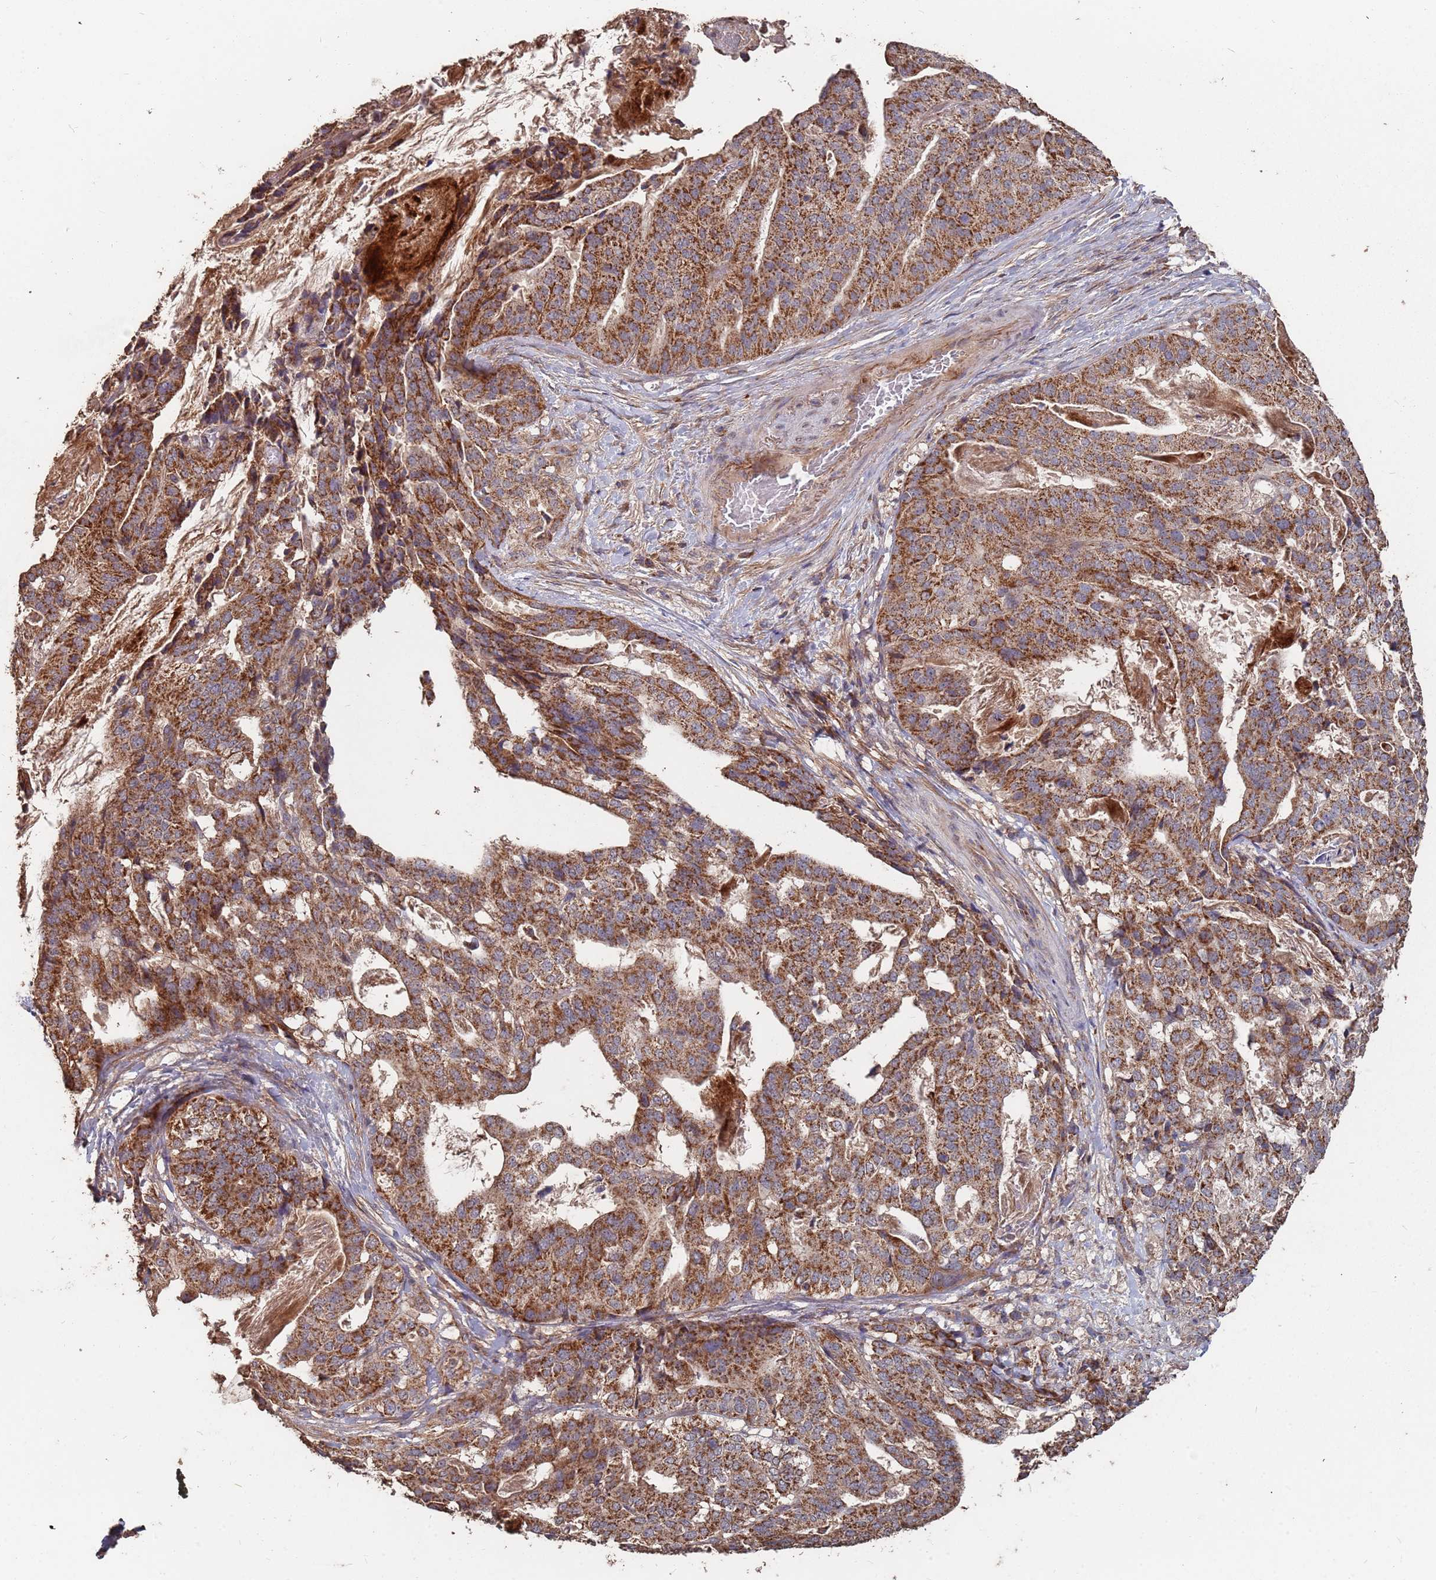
{"staining": {"intensity": "strong", "quantity": ">75%", "location": "cytoplasmic/membranous"}, "tissue": "stomach cancer", "cell_type": "Tumor cells", "image_type": "cancer", "snomed": [{"axis": "morphology", "description": "Adenocarcinoma, NOS"}, {"axis": "topography", "description": "Stomach"}], "caption": "IHC of stomach cancer reveals high levels of strong cytoplasmic/membranous positivity in approximately >75% of tumor cells.", "gene": "PRORP", "patient": {"sex": "male", "age": 48}}